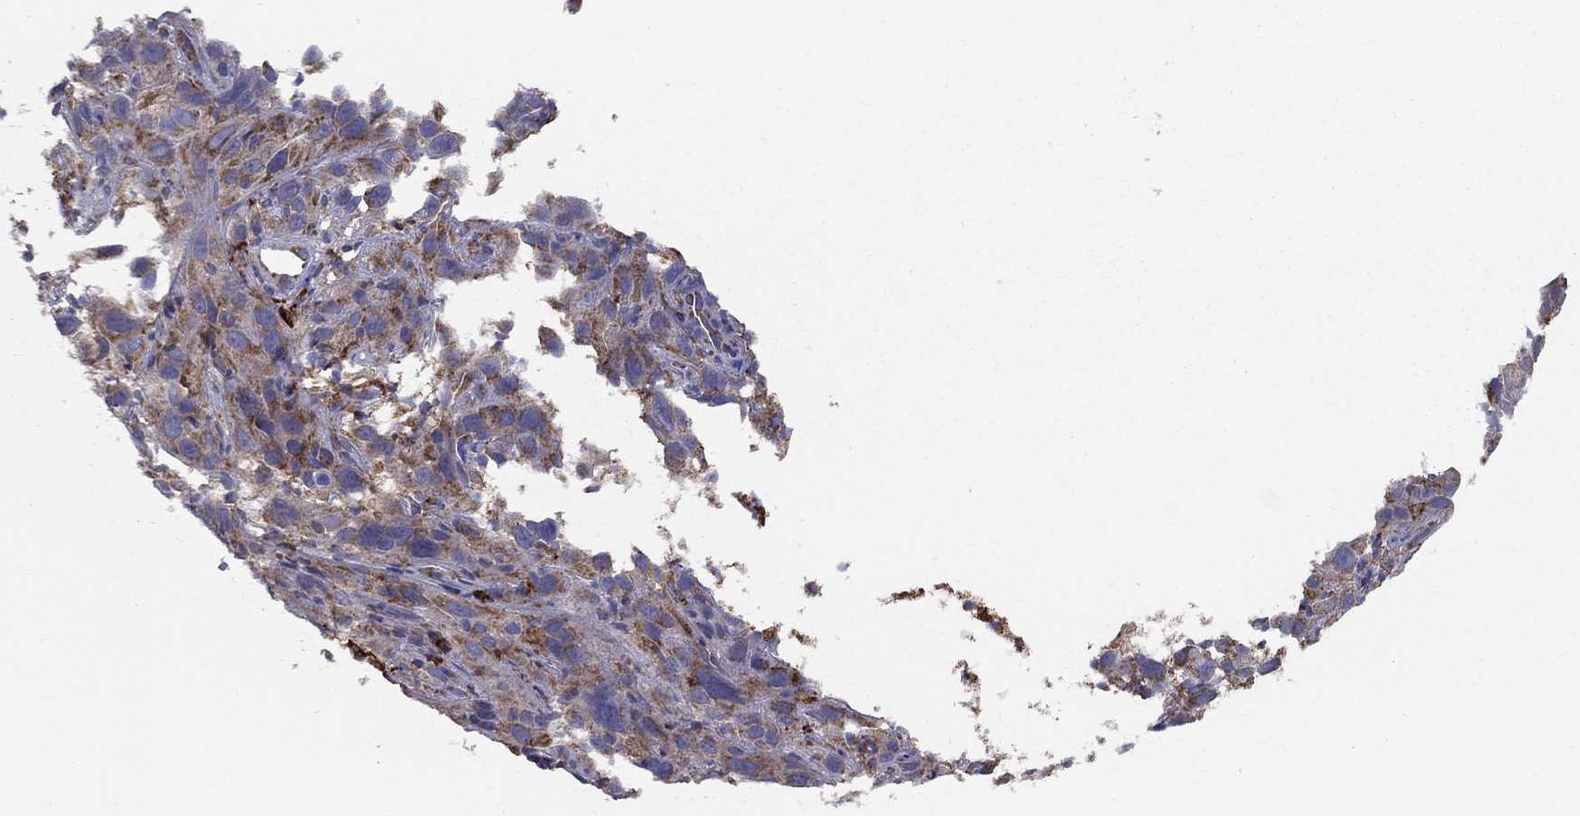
{"staining": {"intensity": "moderate", "quantity": "<25%", "location": "cytoplasmic/membranous"}, "tissue": "cervical cancer", "cell_type": "Tumor cells", "image_type": "cancer", "snomed": [{"axis": "morphology", "description": "Squamous cell carcinoma, NOS"}, {"axis": "topography", "description": "Cervix"}], "caption": "Immunohistochemistry (IHC) (DAB (3,3'-diaminobenzidine)) staining of cervical squamous cell carcinoma reveals moderate cytoplasmic/membranous protein staining in about <25% of tumor cells. The staining was performed using DAB, with brown indicating positive protein expression. Nuclei are stained blue with hematoxylin.", "gene": "PRDX4", "patient": {"sex": "female", "age": 37}}